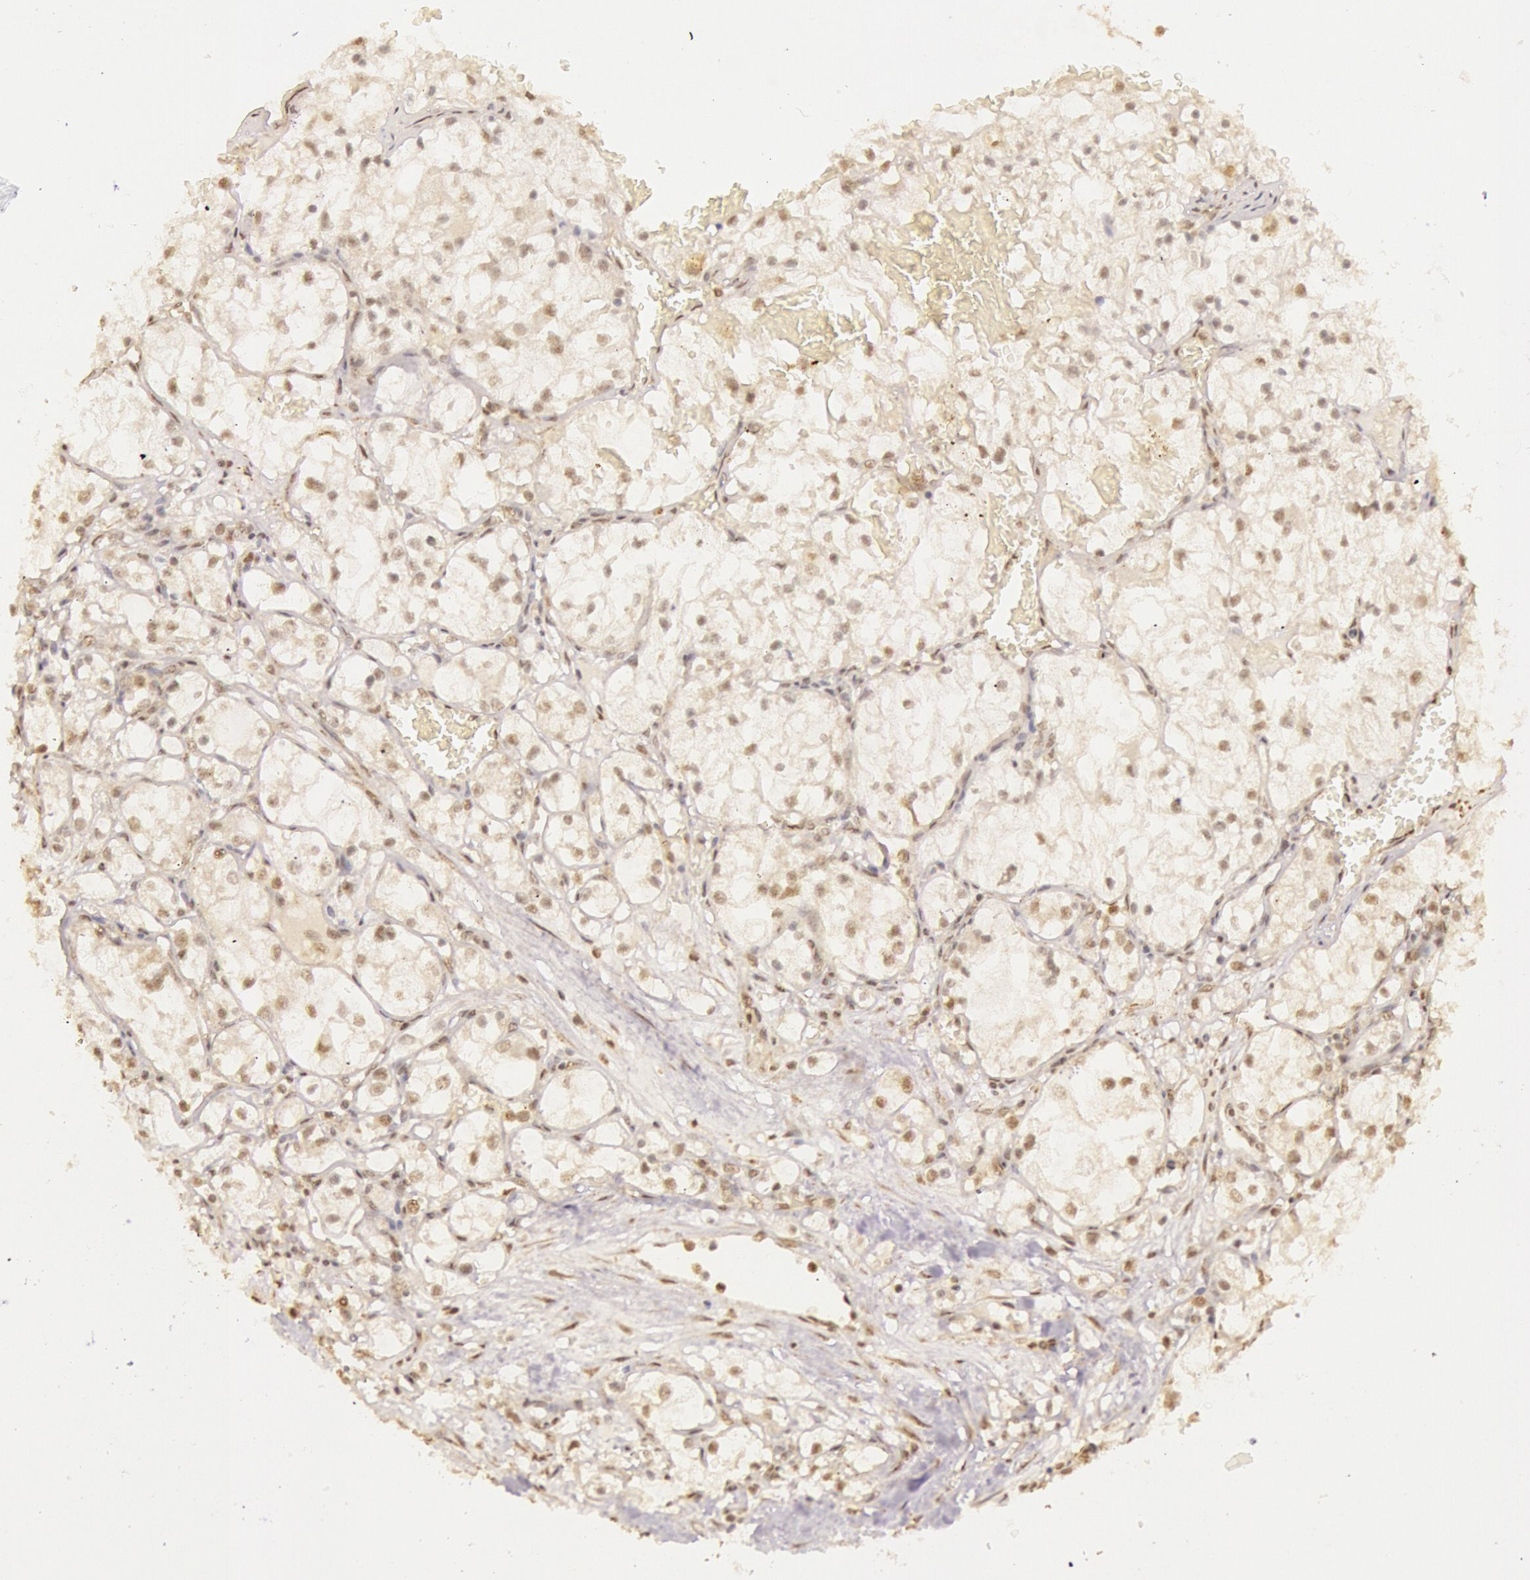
{"staining": {"intensity": "negative", "quantity": "none", "location": "none"}, "tissue": "renal cancer", "cell_type": "Tumor cells", "image_type": "cancer", "snomed": [{"axis": "morphology", "description": "Adenocarcinoma, NOS"}, {"axis": "topography", "description": "Kidney"}], "caption": "Renal cancer (adenocarcinoma) was stained to show a protein in brown. There is no significant positivity in tumor cells. Brightfield microscopy of IHC stained with DAB (brown) and hematoxylin (blue), captured at high magnification.", "gene": "RTL10", "patient": {"sex": "male", "age": 61}}